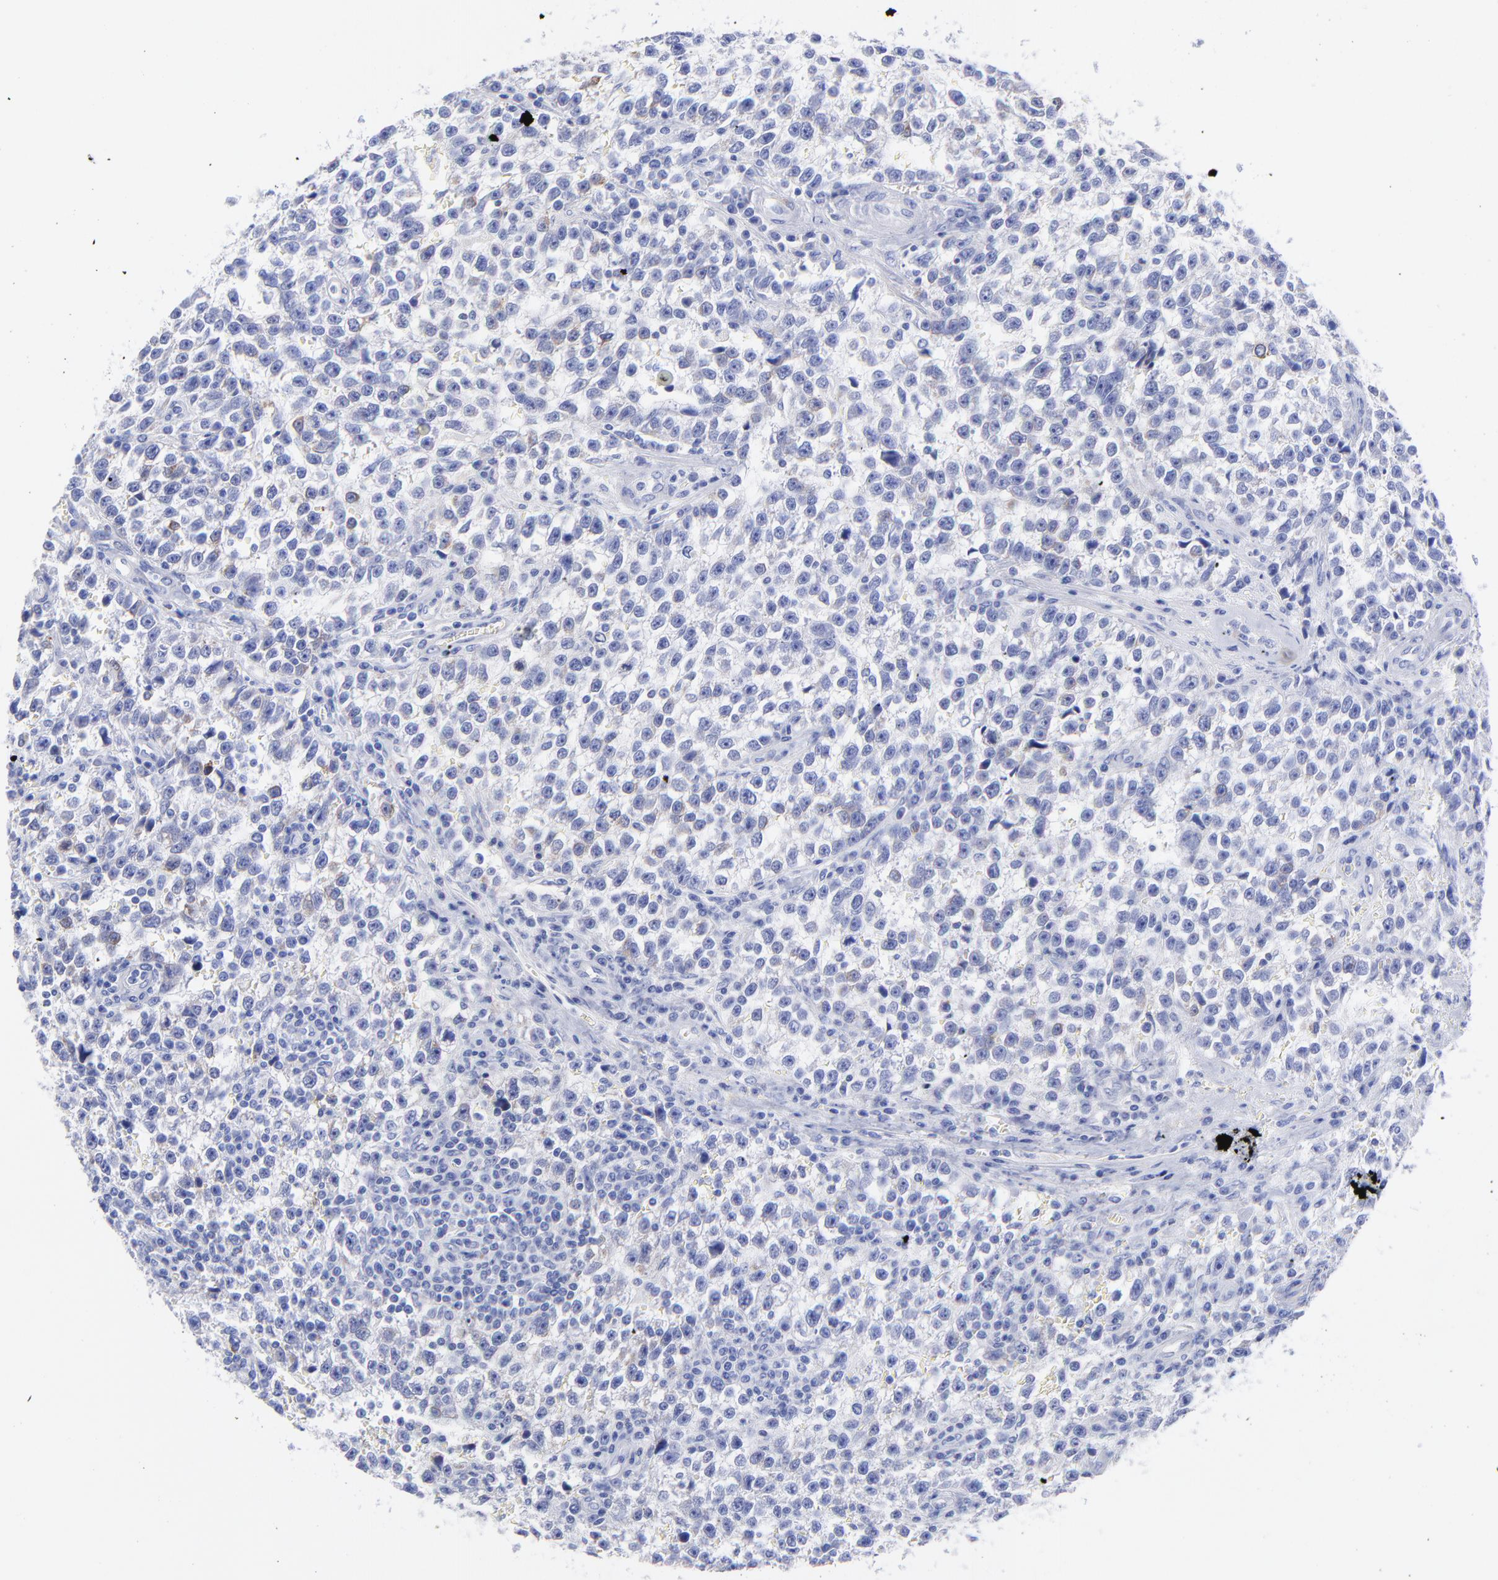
{"staining": {"intensity": "negative", "quantity": "none", "location": "none"}, "tissue": "testis cancer", "cell_type": "Tumor cells", "image_type": "cancer", "snomed": [{"axis": "morphology", "description": "Seminoma, NOS"}, {"axis": "topography", "description": "Testis"}], "caption": "Immunohistochemistry photomicrograph of neoplastic tissue: human testis cancer stained with DAB (3,3'-diaminobenzidine) demonstrates no significant protein expression in tumor cells.", "gene": "C1QTNF6", "patient": {"sex": "male", "age": 38}}